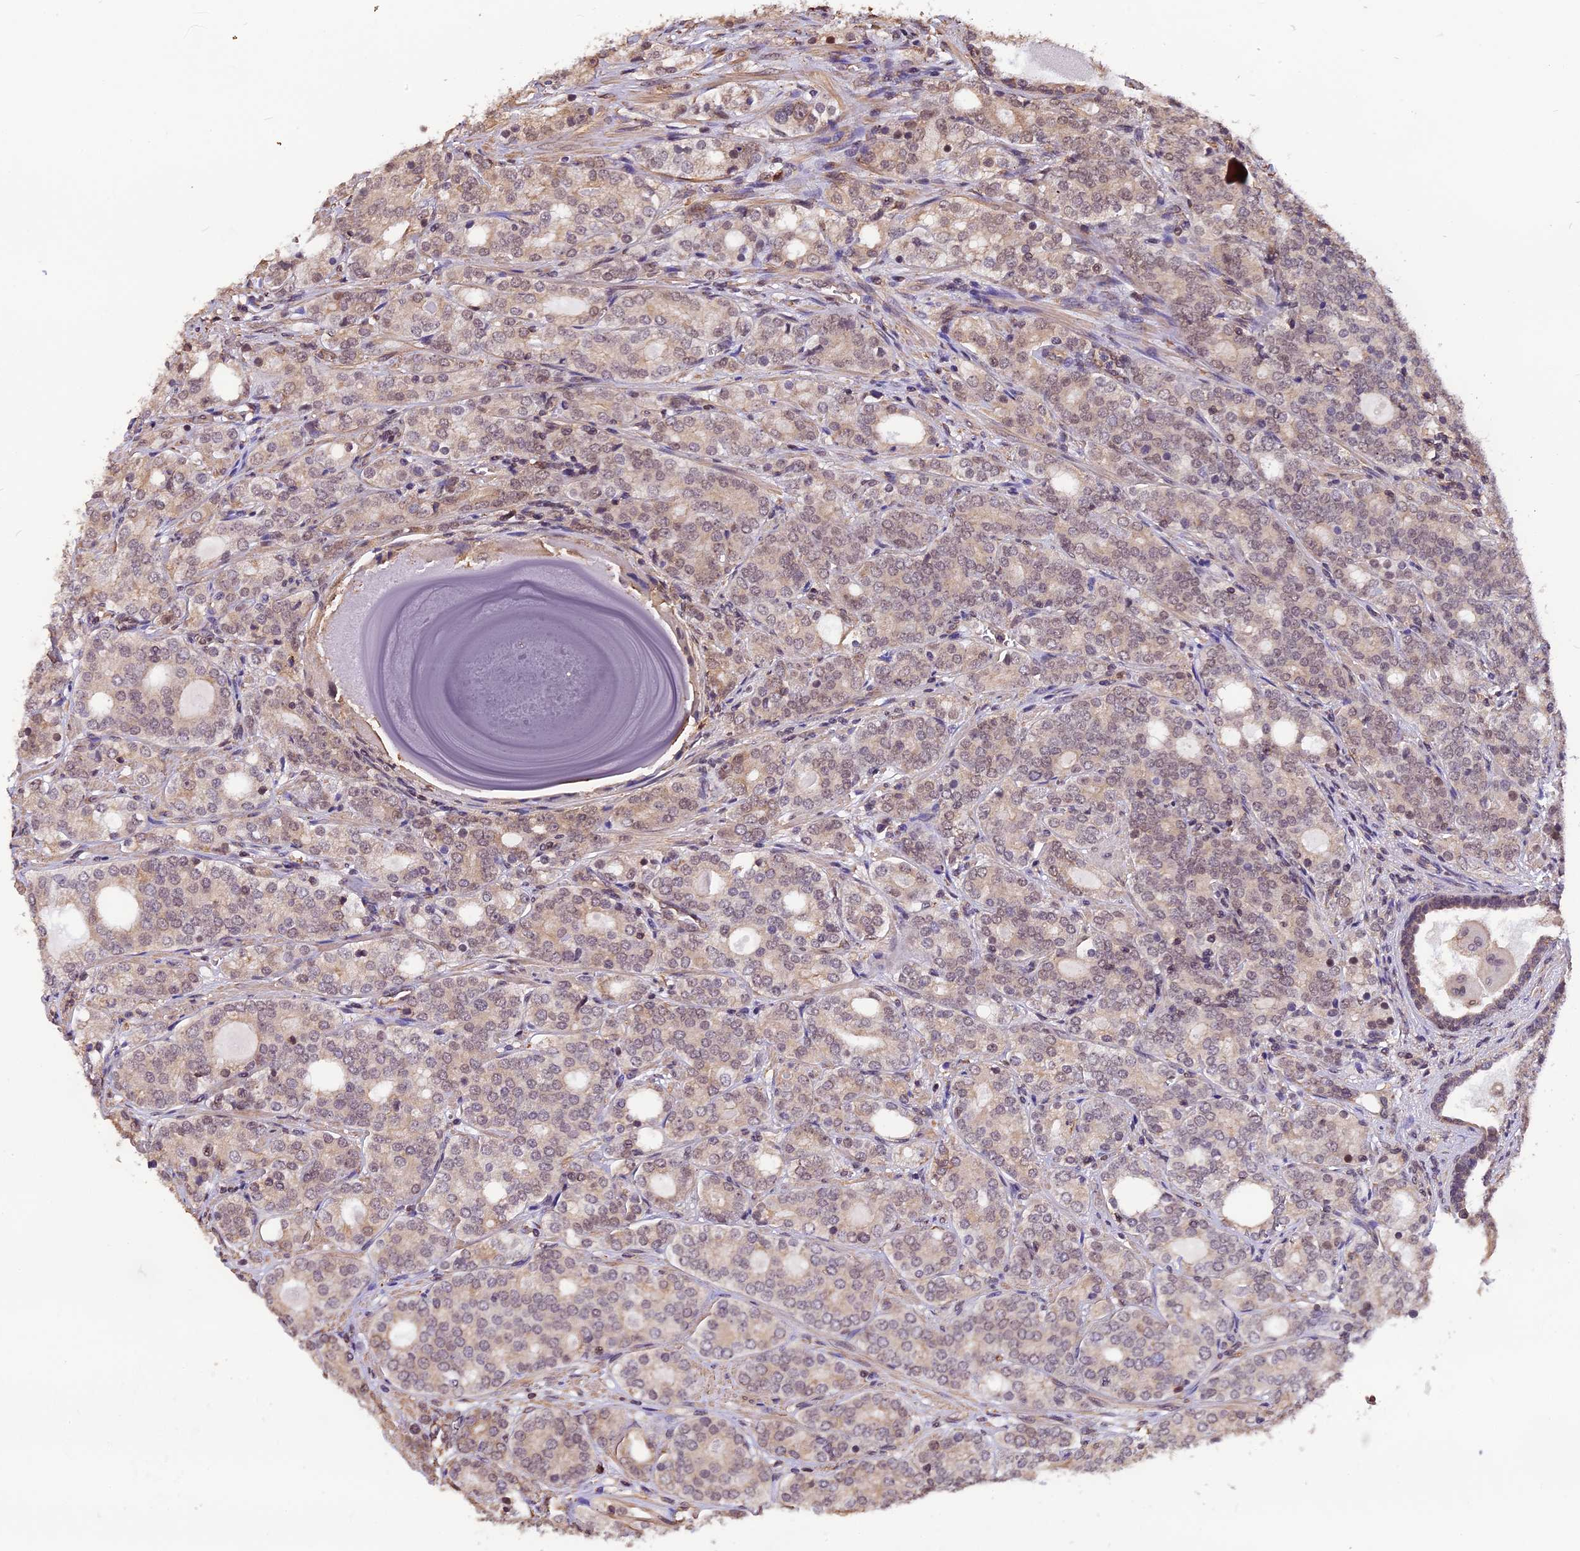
{"staining": {"intensity": "moderate", "quantity": "25%-75%", "location": "cytoplasmic/membranous,nuclear"}, "tissue": "prostate cancer", "cell_type": "Tumor cells", "image_type": "cancer", "snomed": [{"axis": "morphology", "description": "Adenocarcinoma, High grade"}, {"axis": "topography", "description": "Prostate"}], "caption": "Immunohistochemical staining of prostate cancer (adenocarcinoma (high-grade)) reveals medium levels of moderate cytoplasmic/membranous and nuclear staining in approximately 25%-75% of tumor cells.", "gene": "ZC3H4", "patient": {"sex": "male", "age": 64}}